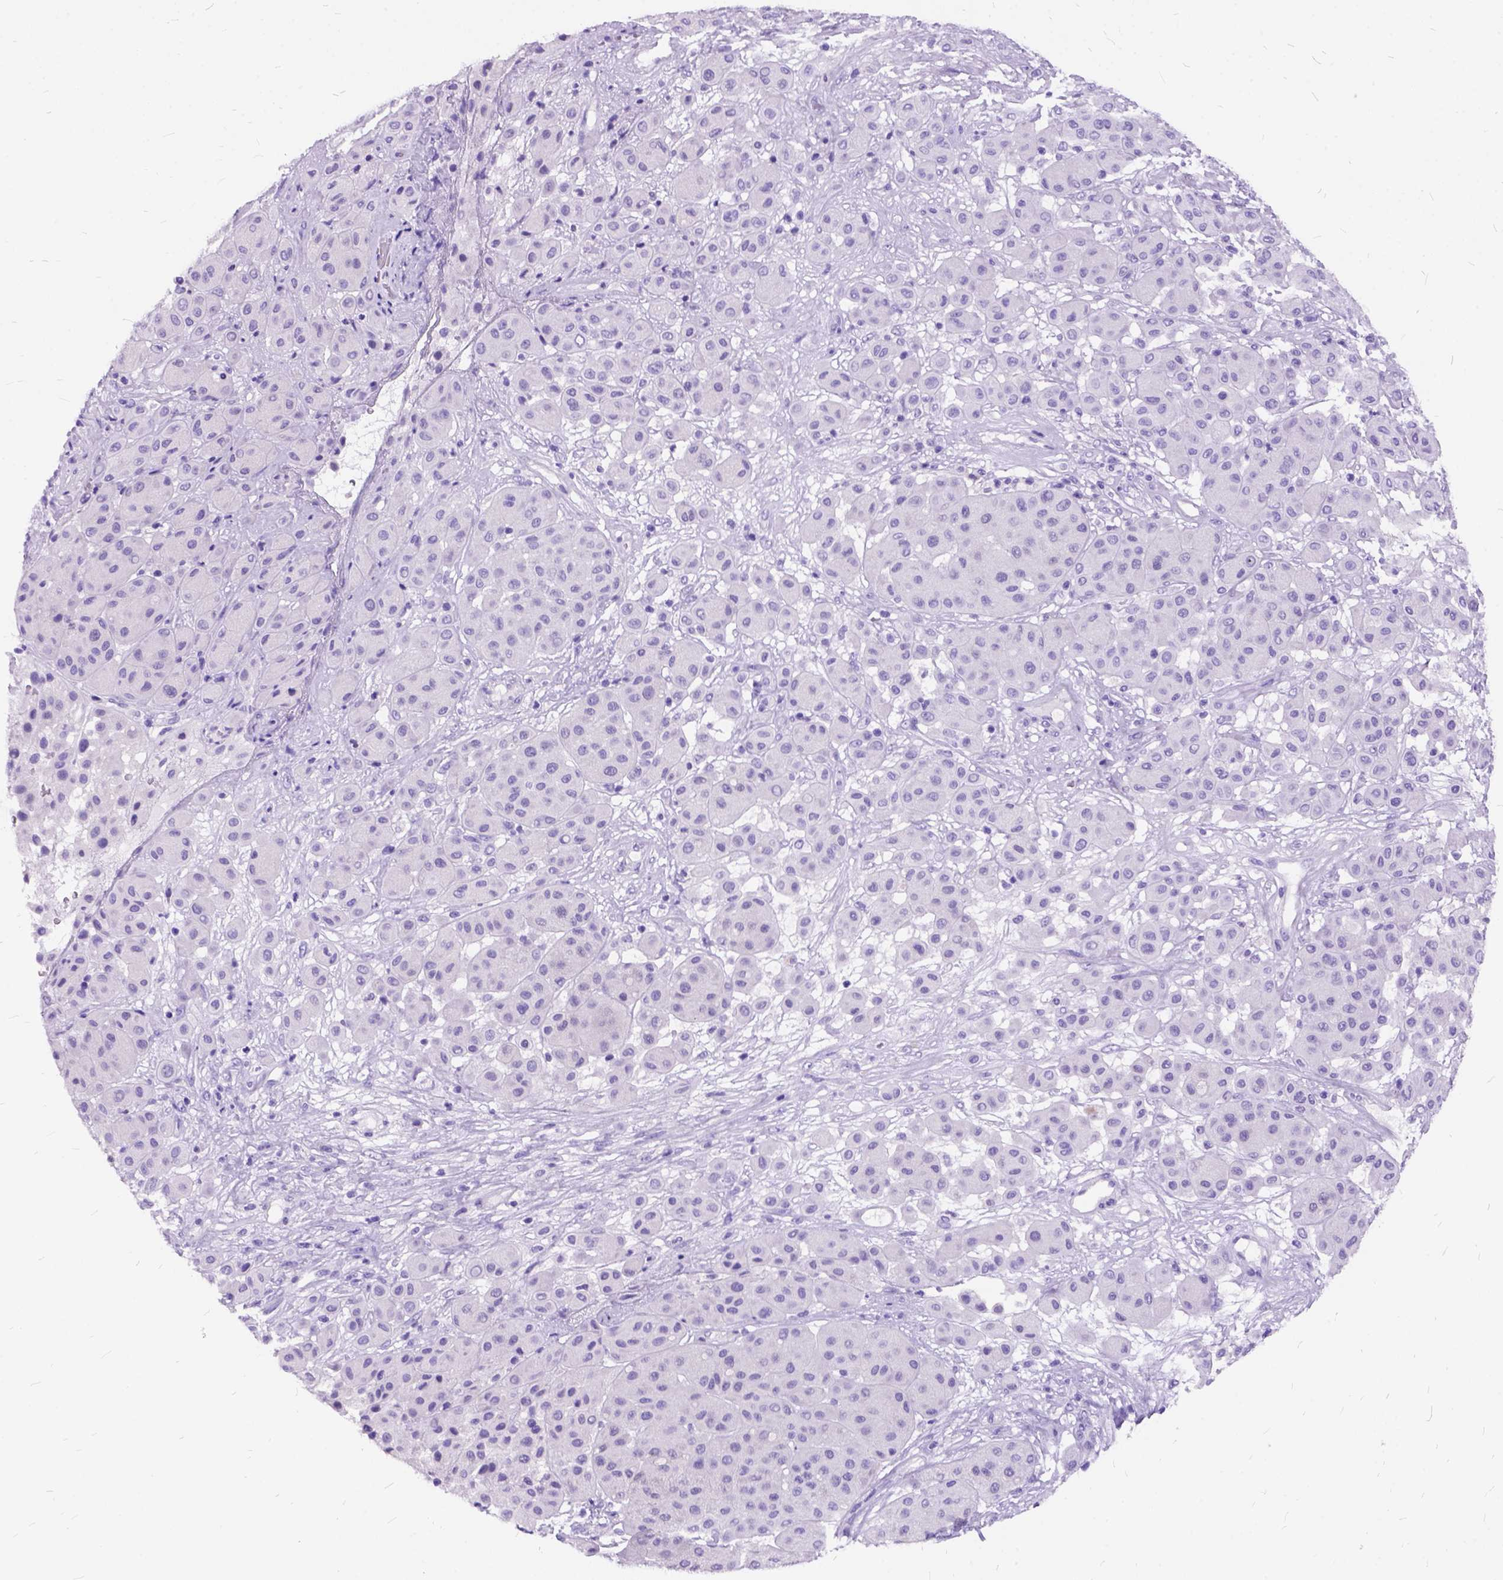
{"staining": {"intensity": "negative", "quantity": "none", "location": "none"}, "tissue": "melanoma", "cell_type": "Tumor cells", "image_type": "cancer", "snomed": [{"axis": "morphology", "description": "Malignant melanoma, Metastatic site"}, {"axis": "topography", "description": "Smooth muscle"}], "caption": "Protein analysis of malignant melanoma (metastatic site) exhibits no significant positivity in tumor cells. (Brightfield microscopy of DAB immunohistochemistry at high magnification).", "gene": "C1QTNF3", "patient": {"sex": "male", "age": 41}}